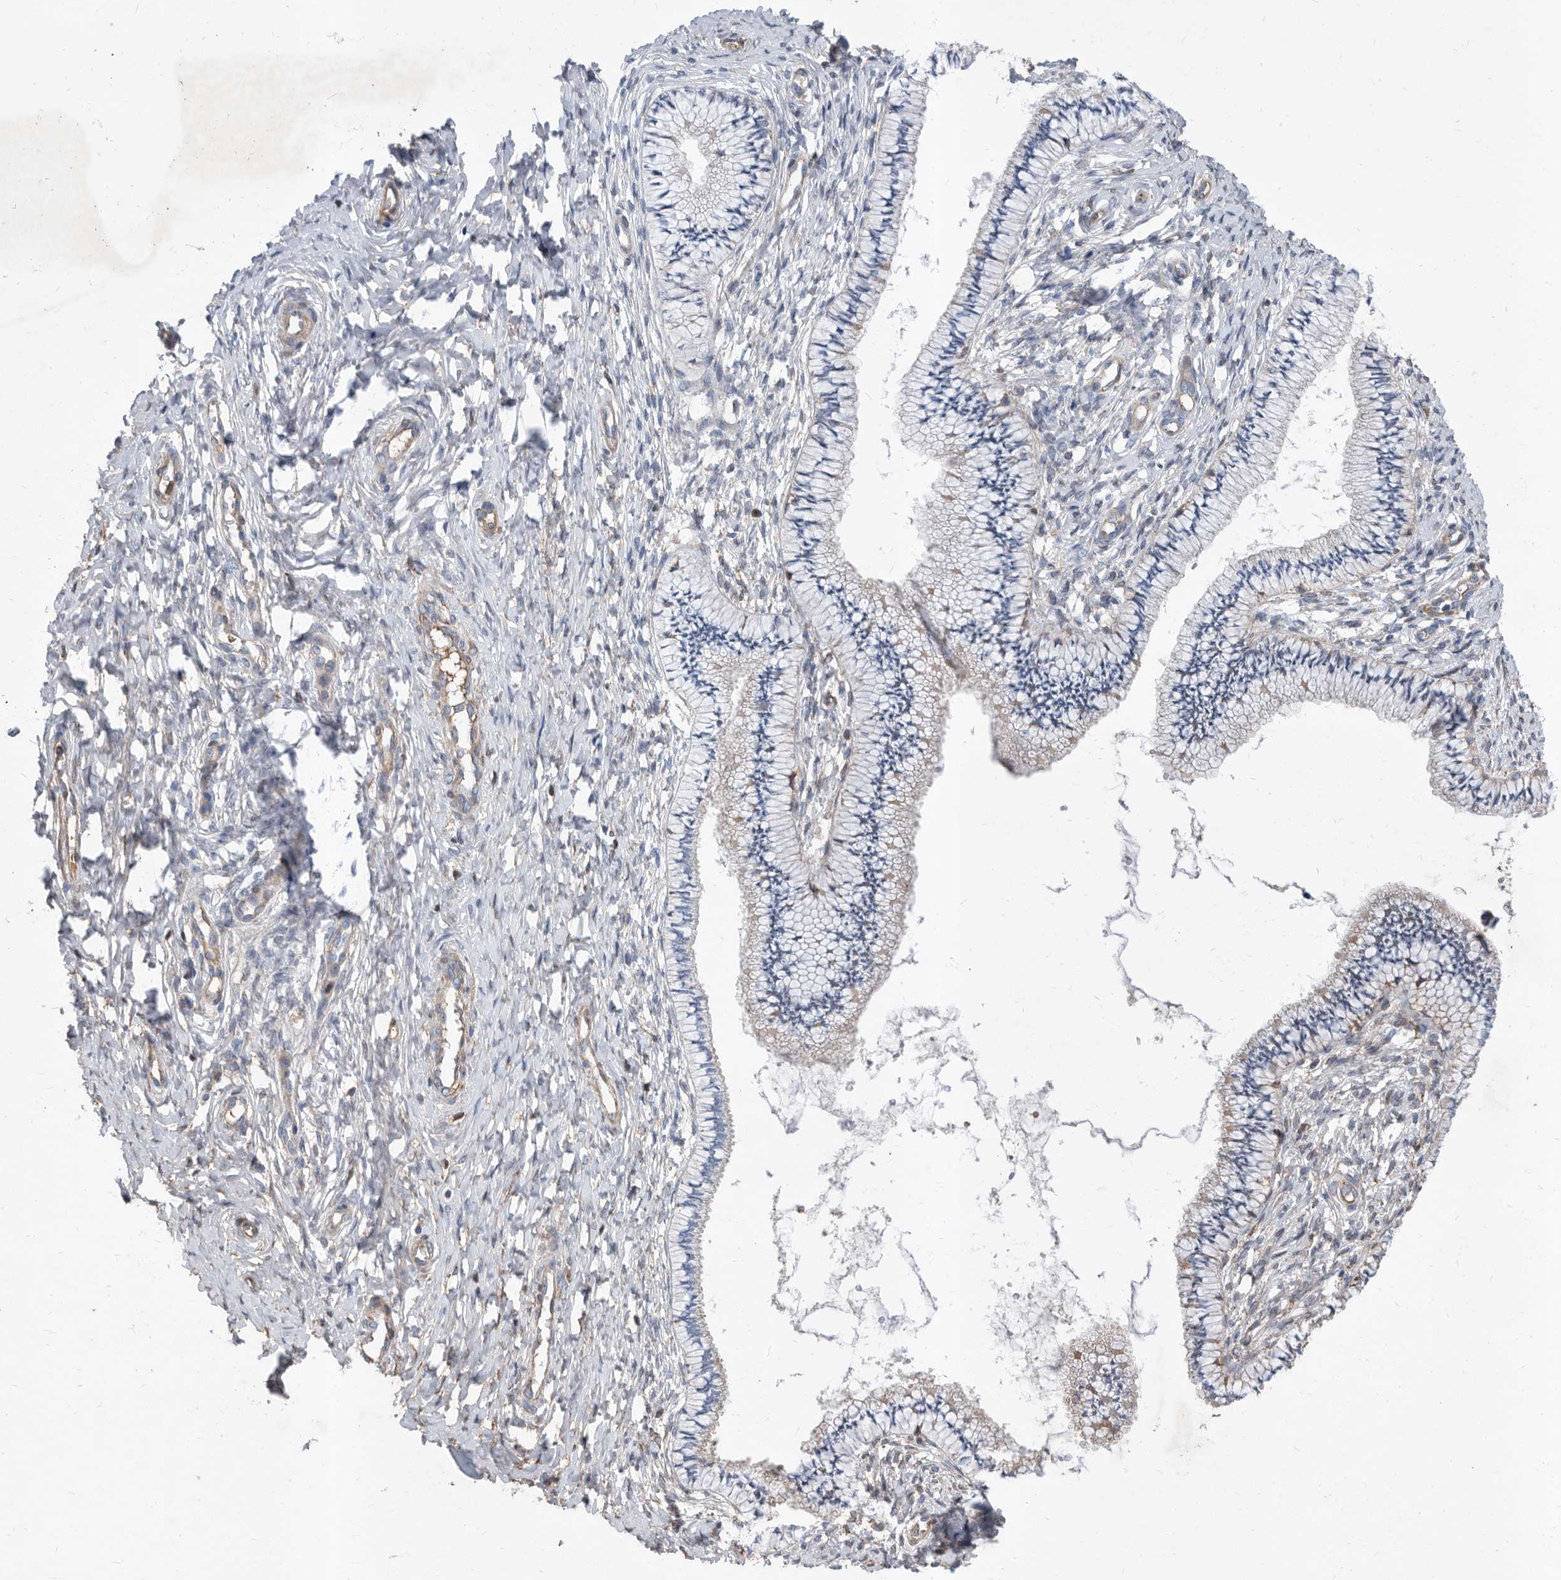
{"staining": {"intensity": "weak", "quantity": "<25%", "location": "cytoplasmic/membranous"}, "tissue": "cervix", "cell_type": "Glandular cells", "image_type": "normal", "snomed": [{"axis": "morphology", "description": "Normal tissue, NOS"}, {"axis": "topography", "description": "Cervix"}], "caption": "A micrograph of cervix stained for a protein reveals no brown staining in glandular cells. (Brightfield microscopy of DAB immunohistochemistry at high magnification).", "gene": "ATP13A3", "patient": {"sex": "female", "age": 36}}